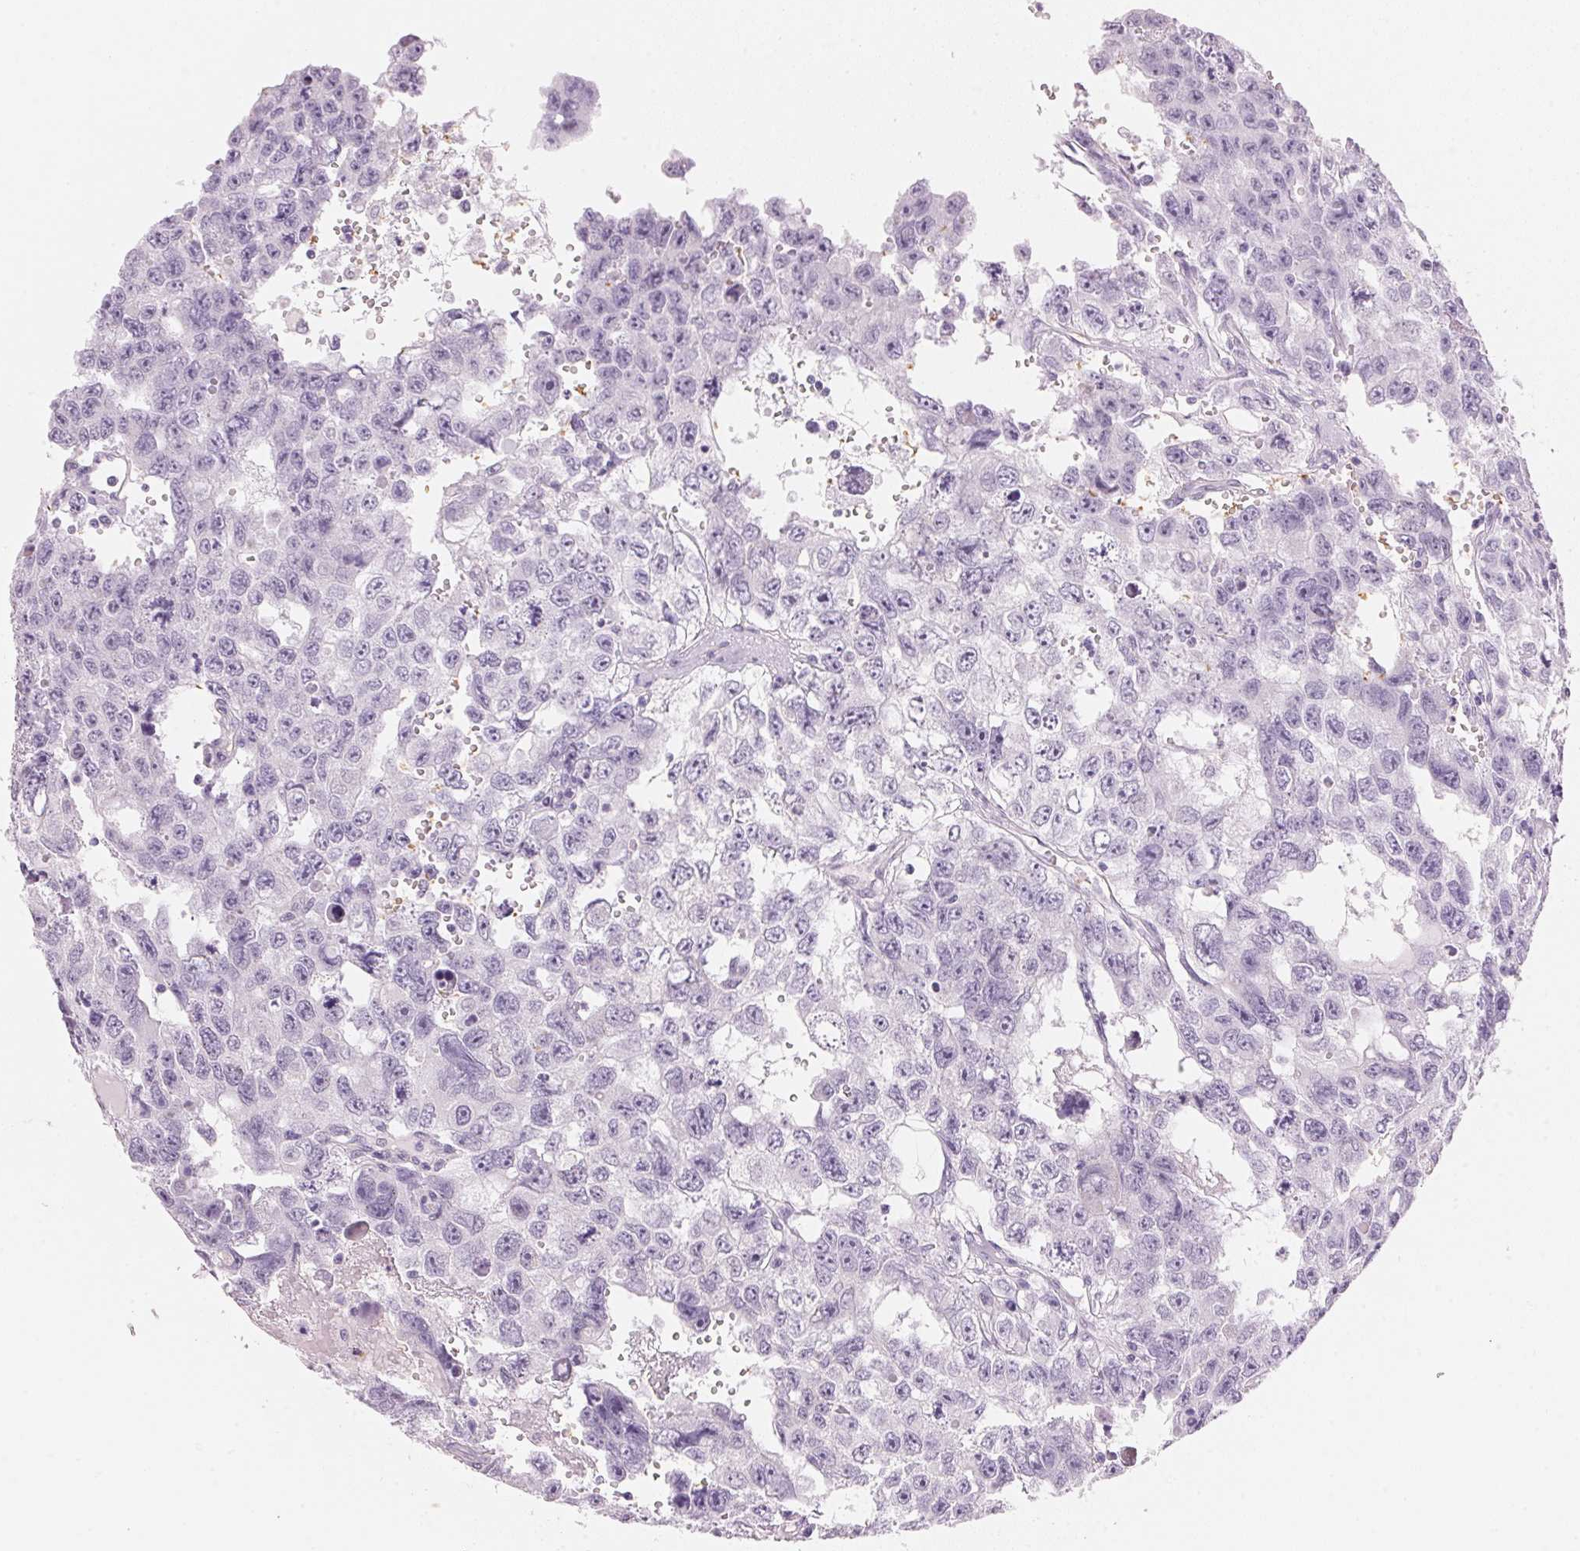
{"staining": {"intensity": "negative", "quantity": "none", "location": "none"}, "tissue": "testis cancer", "cell_type": "Tumor cells", "image_type": "cancer", "snomed": [{"axis": "morphology", "description": "Seminoma, NOS"}, {"axis": "topography", "description": "Testis"}], "caption": "High magnification brightfield microscopy of seminoma (testis) stained with DAB (brown) and counterstained with hematoxylin (blue): tumor cells show no significant expression.", "gene": "HOXB13", "patient": {"sex": "male", "age": 26}}